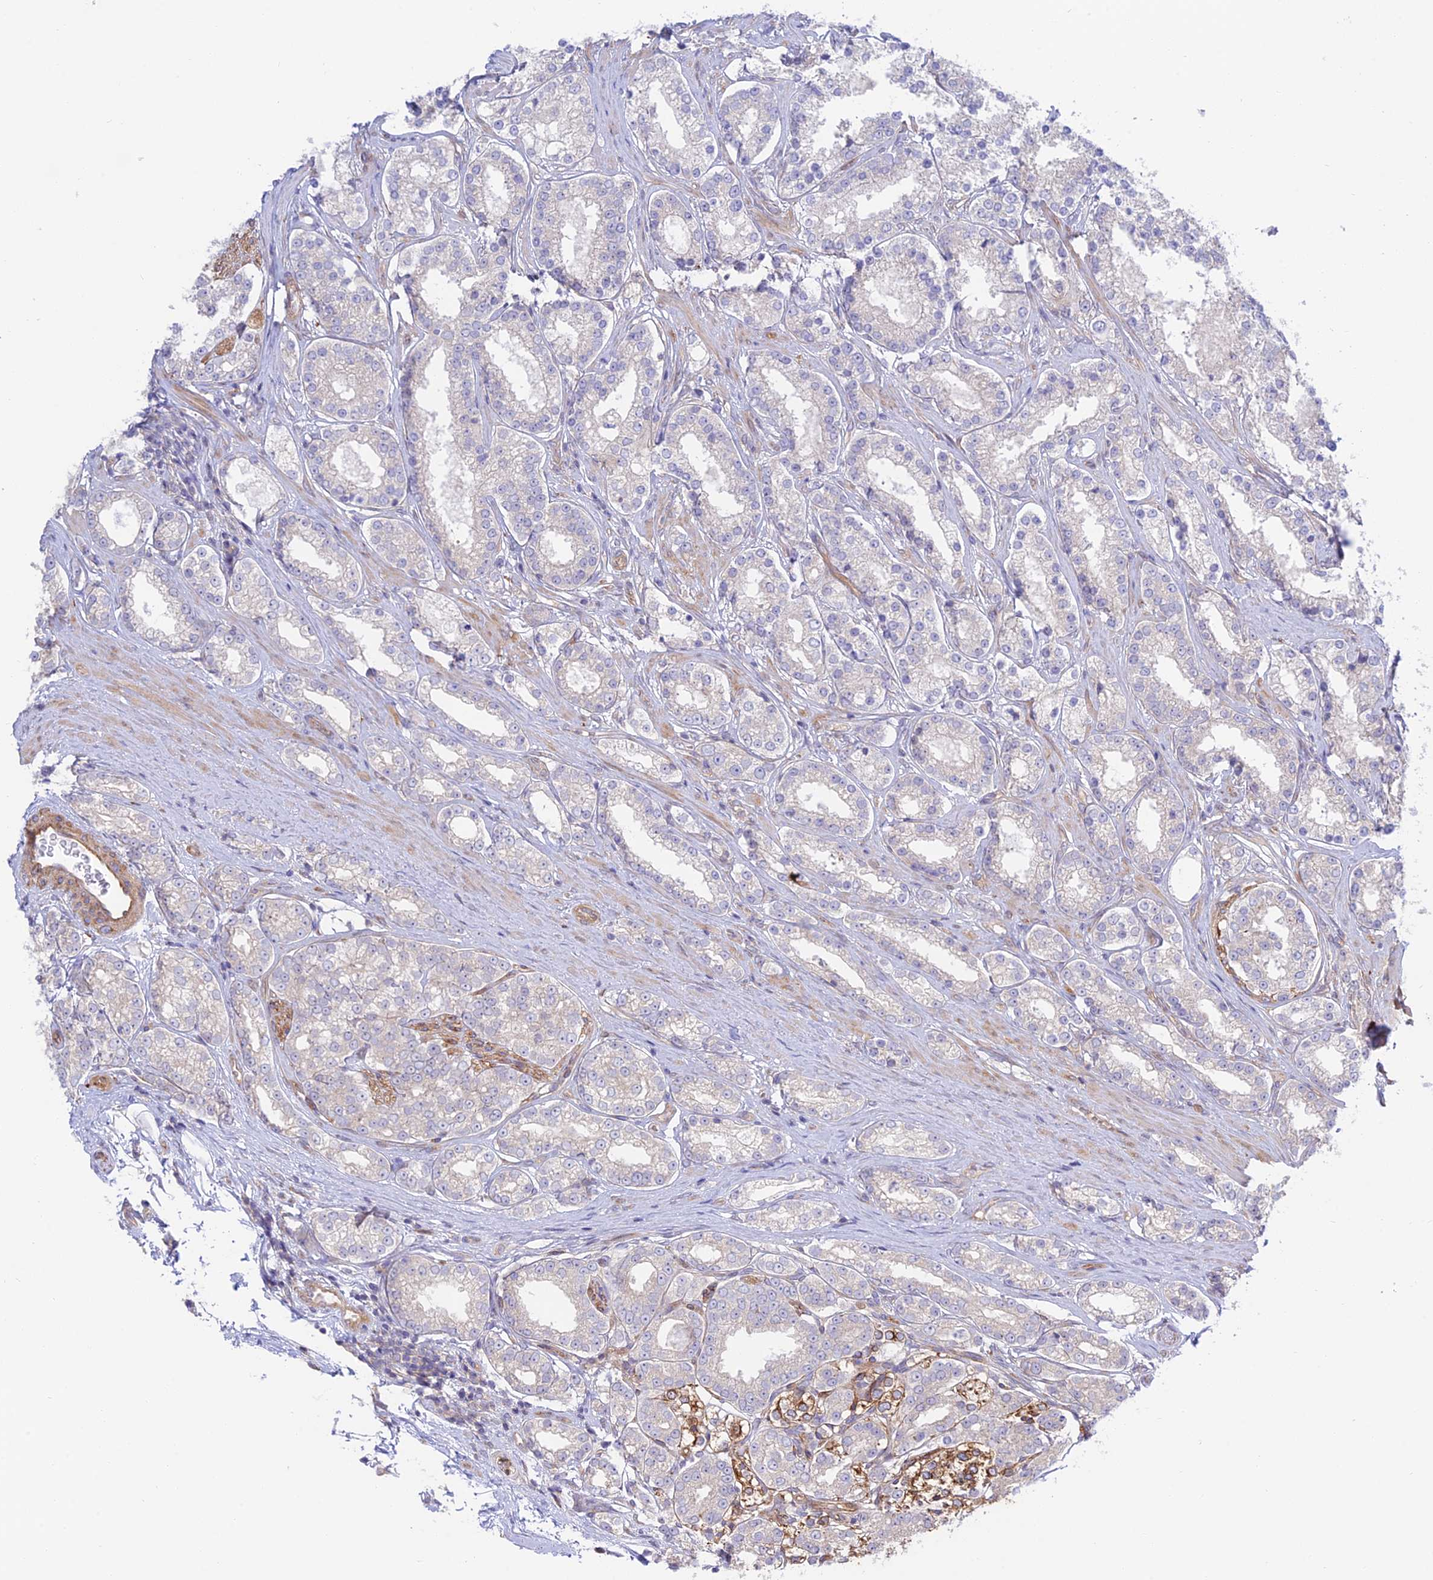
{"staining": {"intensity": "negative", "quantity": "none", "location": "none"}, "tissue": "prostate cancer", "cell_type": "Tumor cells", "image_type": "cancer", "snomed": [{"axis": "morphology", "description": "Normal tissue, NOS"}, {"axis": "morphology", "description": "Adenocarcinoma, High grade"}, {"axis": "topography", "description": "Prostate"}], "caption": "An immunohistochemistry (IHC) histopathology image of prostate high-grade adenocarcinoma is shown. There is no staining in tumor cells of prostate high-grade adenocarcinoma.", "gene": "KCNAB1", "patient": {"sex": "male", "age": 83}}